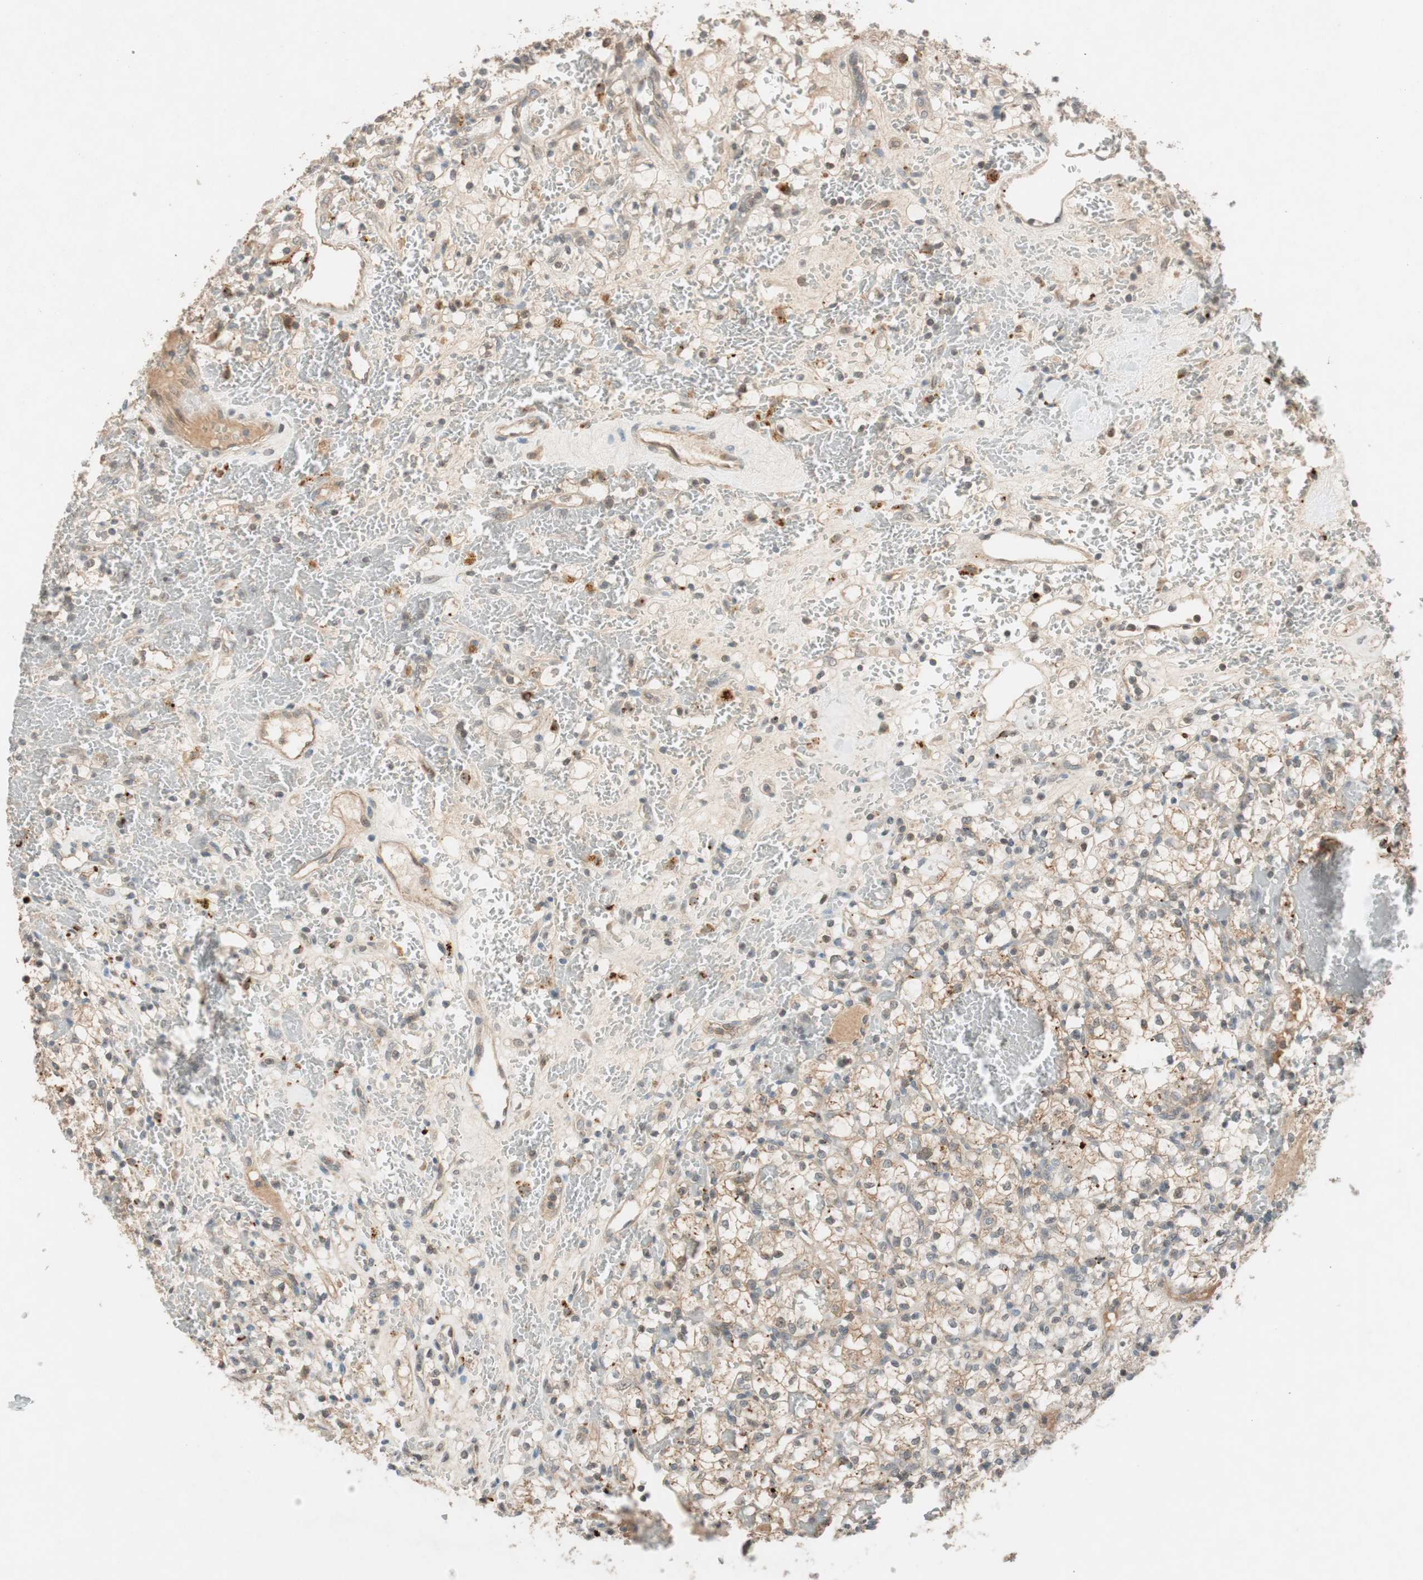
{"staining": {"intensity": "moderate", "quantity": "25%-75%", "location": "cytoplasmic/membranous"}, "tissue": "renal cancer", "cell_type": "Tumor cells", "image_type": "cancer", "snomed": [{"axis": "morphology", "description": "Adenocarcinoma, NOS"}, {"axis": "topography", "description": "Kidney"}], "caption": "This histopathology image demonstrates immunohistochemistry staining of renal cancer (adenocarcinoma), with medium moderate cytoplasmic/membranous expression in about 25%-75% of tumor cells.", "gene": "GLB1", "patient": {"sex": "female", "age": 60}}